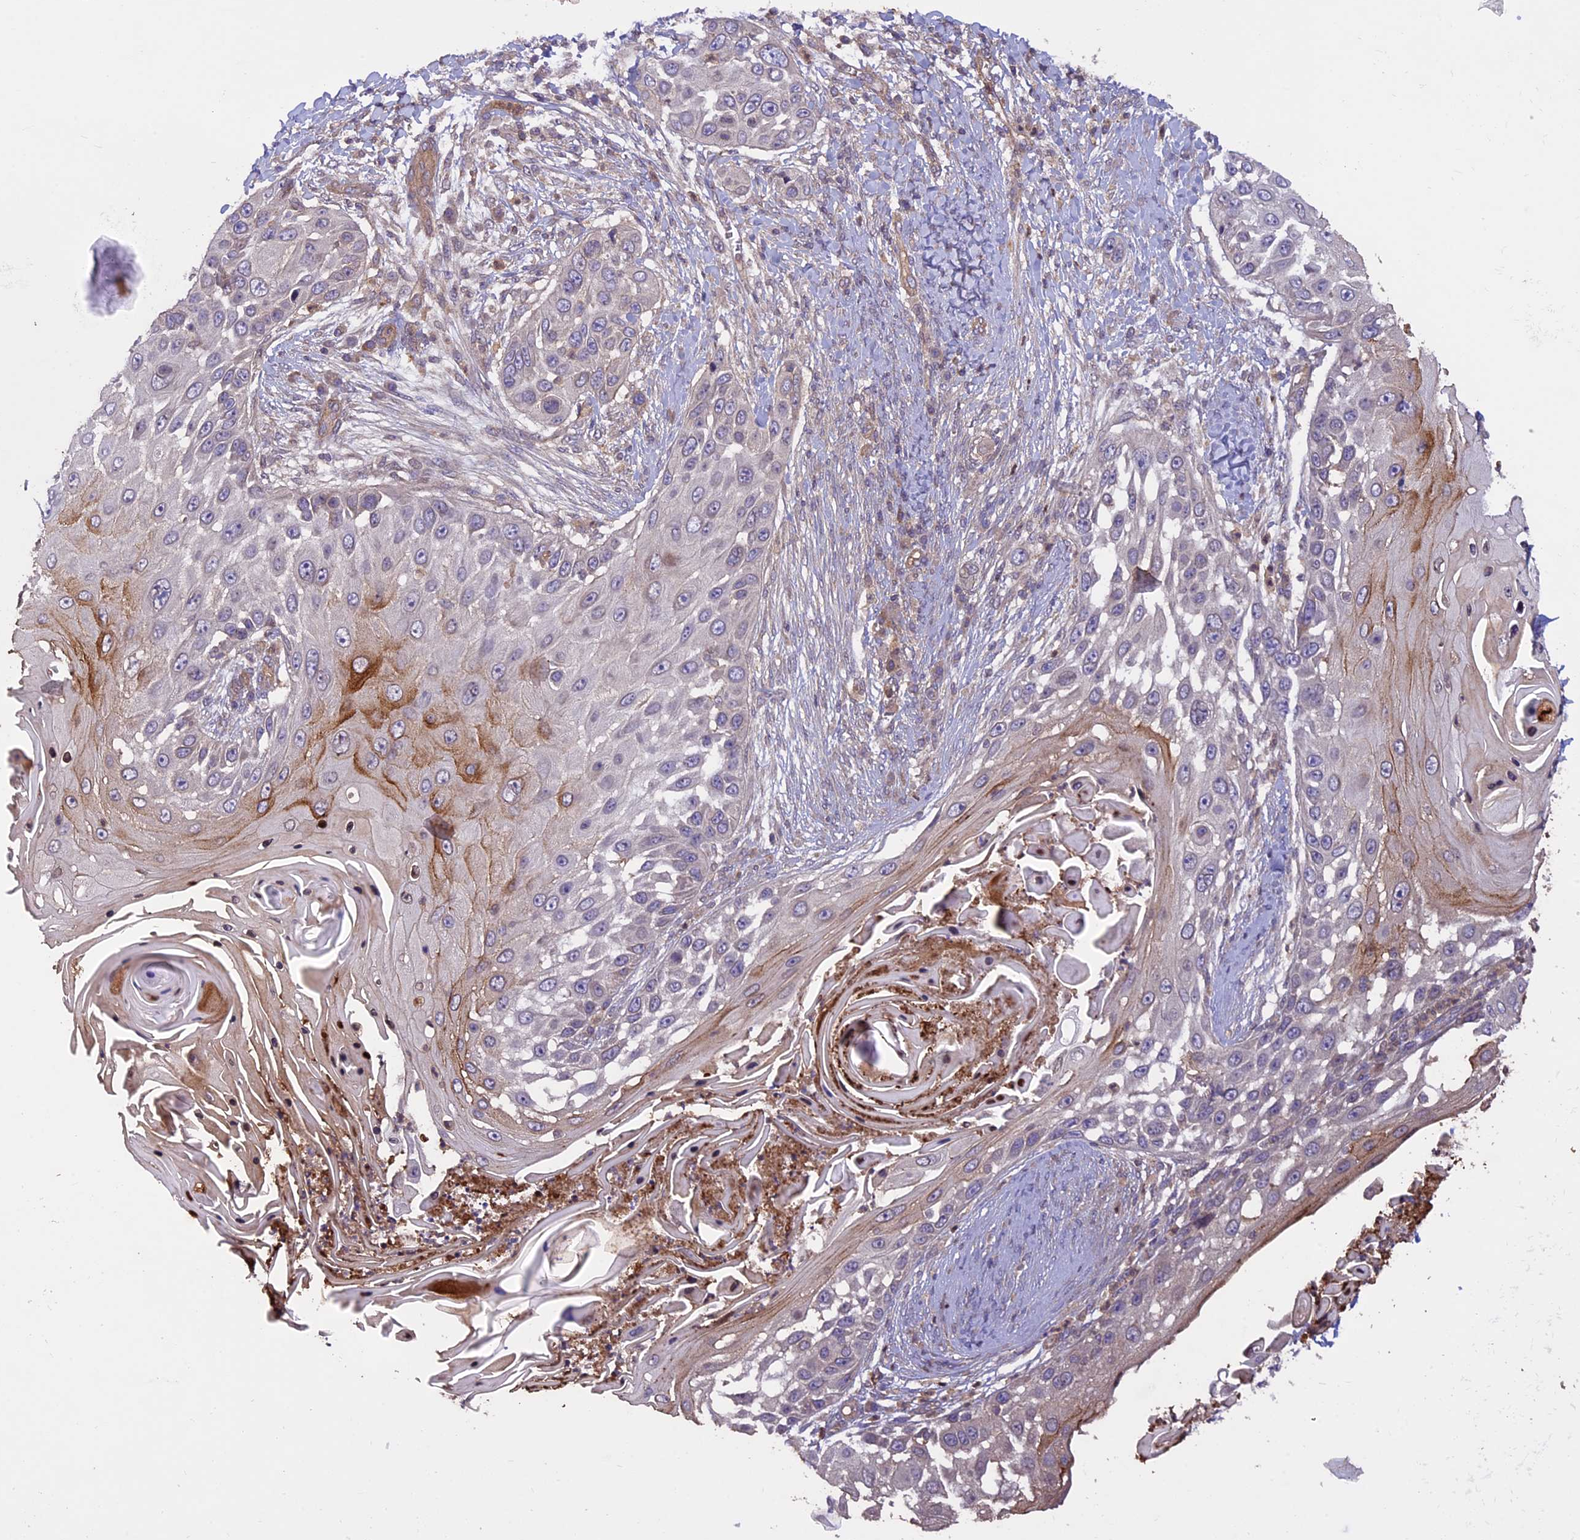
{"staining": {"intensity": "moderate", "quantity": "<25%", "location": "cytoplasmic/membranous"}, "tissue": "skin cancer", "cell_type": "Tumor cells", "image_type": "cancer", "snomed": [{"axis": "morphology", "description": "Squamous cell carcinoma, NOS"}, {"axis": "topography", "description": "Skin"}], "caption": "Skin cancer (squamous cell carcinoma) stained with a brown dye demonstrates moderate cytoplasmic/membranous positive positivity in approximately <25% of tumor cells.", "gene": "CCDC125", "patient": {"sex": "female", "age": 44}}